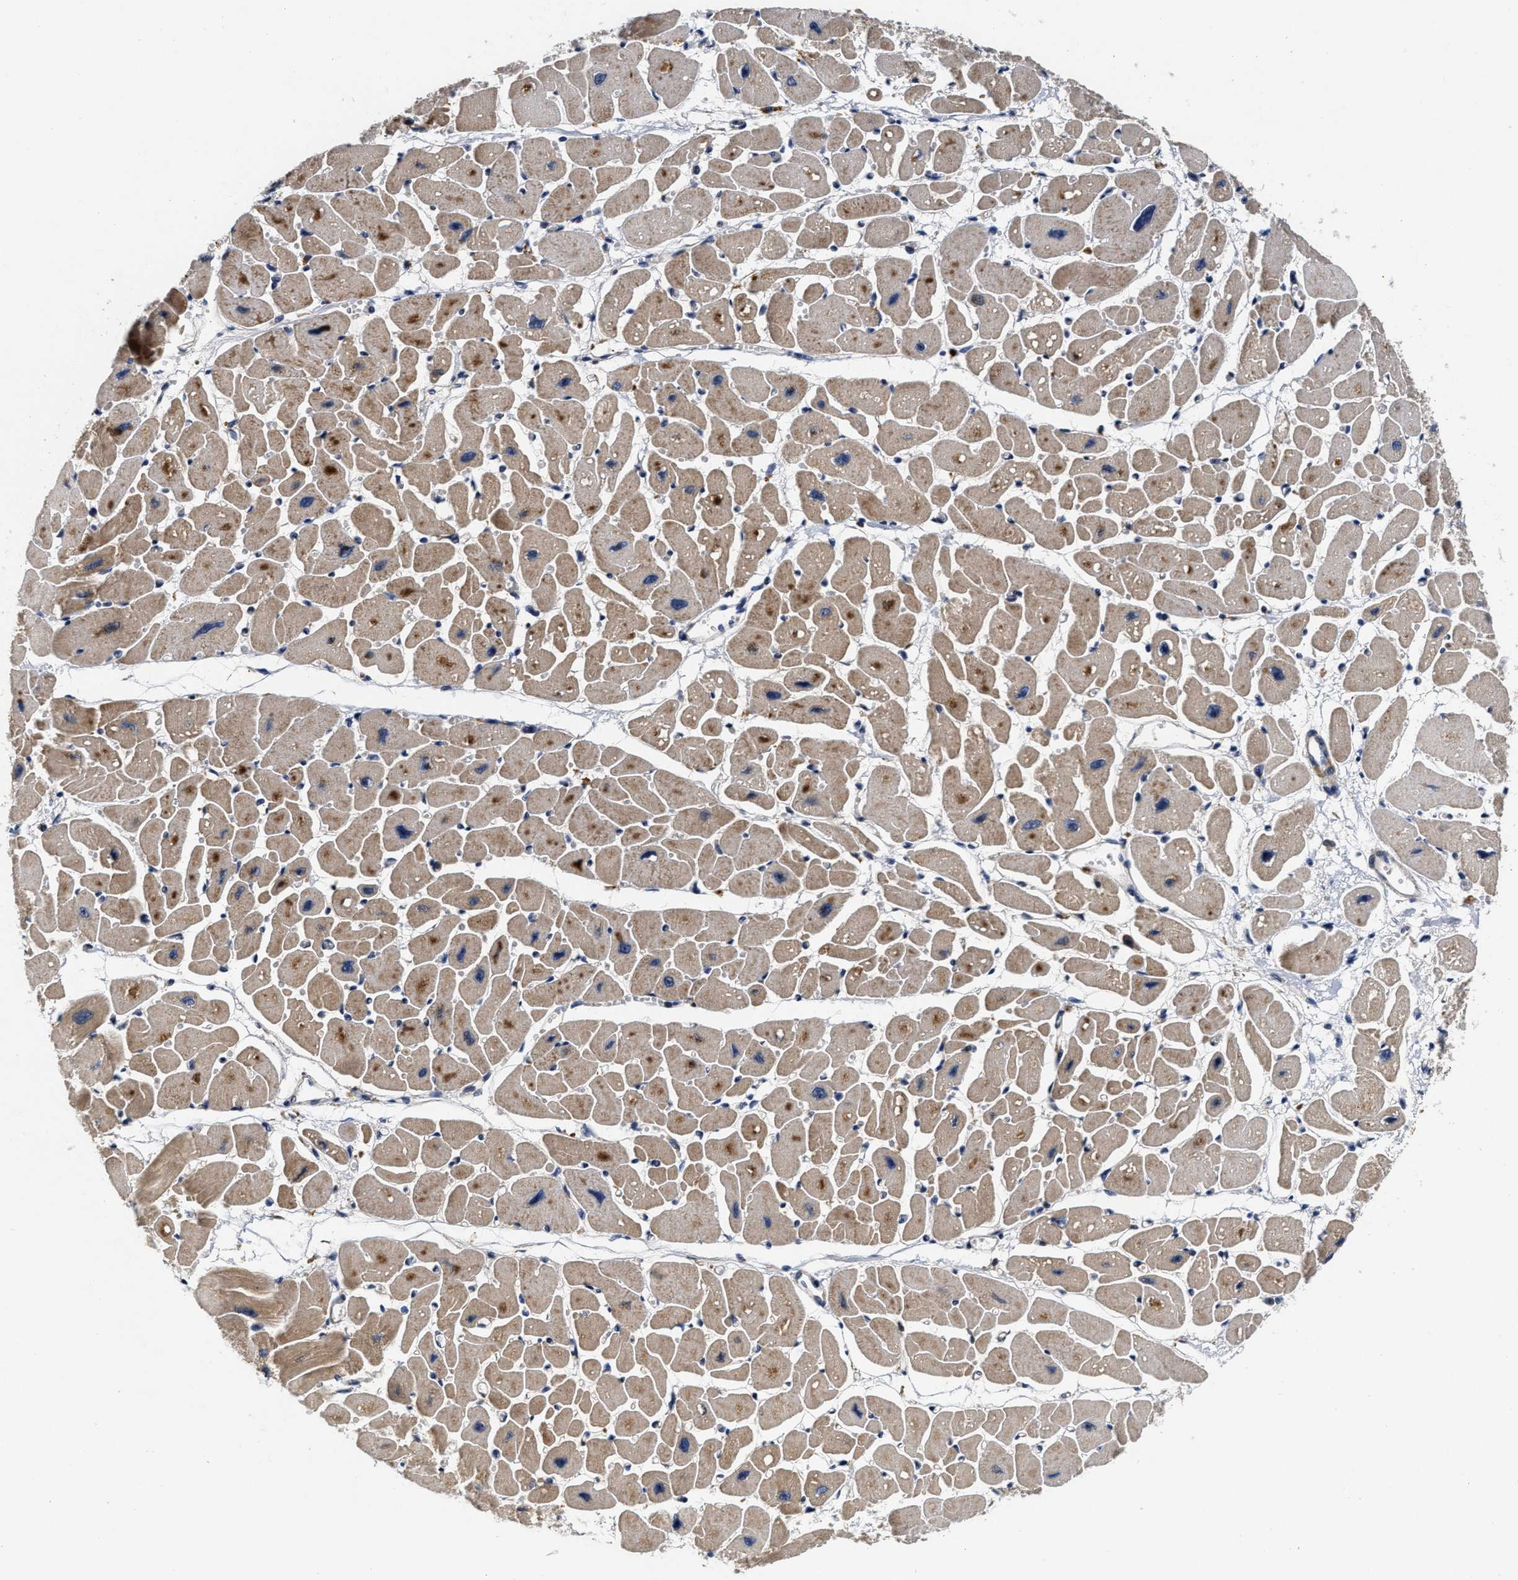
{"staining": {"intensity": "moderate", "quantity": ">75%", "location": "cytoplasmic/membranous"}, "tissue": "heart muscle", "cell_type": "Cardiomyocytes", "image_type": "normal", "snomed": [{"axis": "morphology", "description": "Normal tissue, NOS"}, {"axis": "topography", "description": "Heart"}], "caption": "There is medium levels of moderate cytoplasmic/membranous positivity in cardiomyocytes of normal heart muscle, as demonstrated by immunohistochemical staining (brown color).", "gene": "SCYL2", "patient": {"sex": "female", "age": 54}}